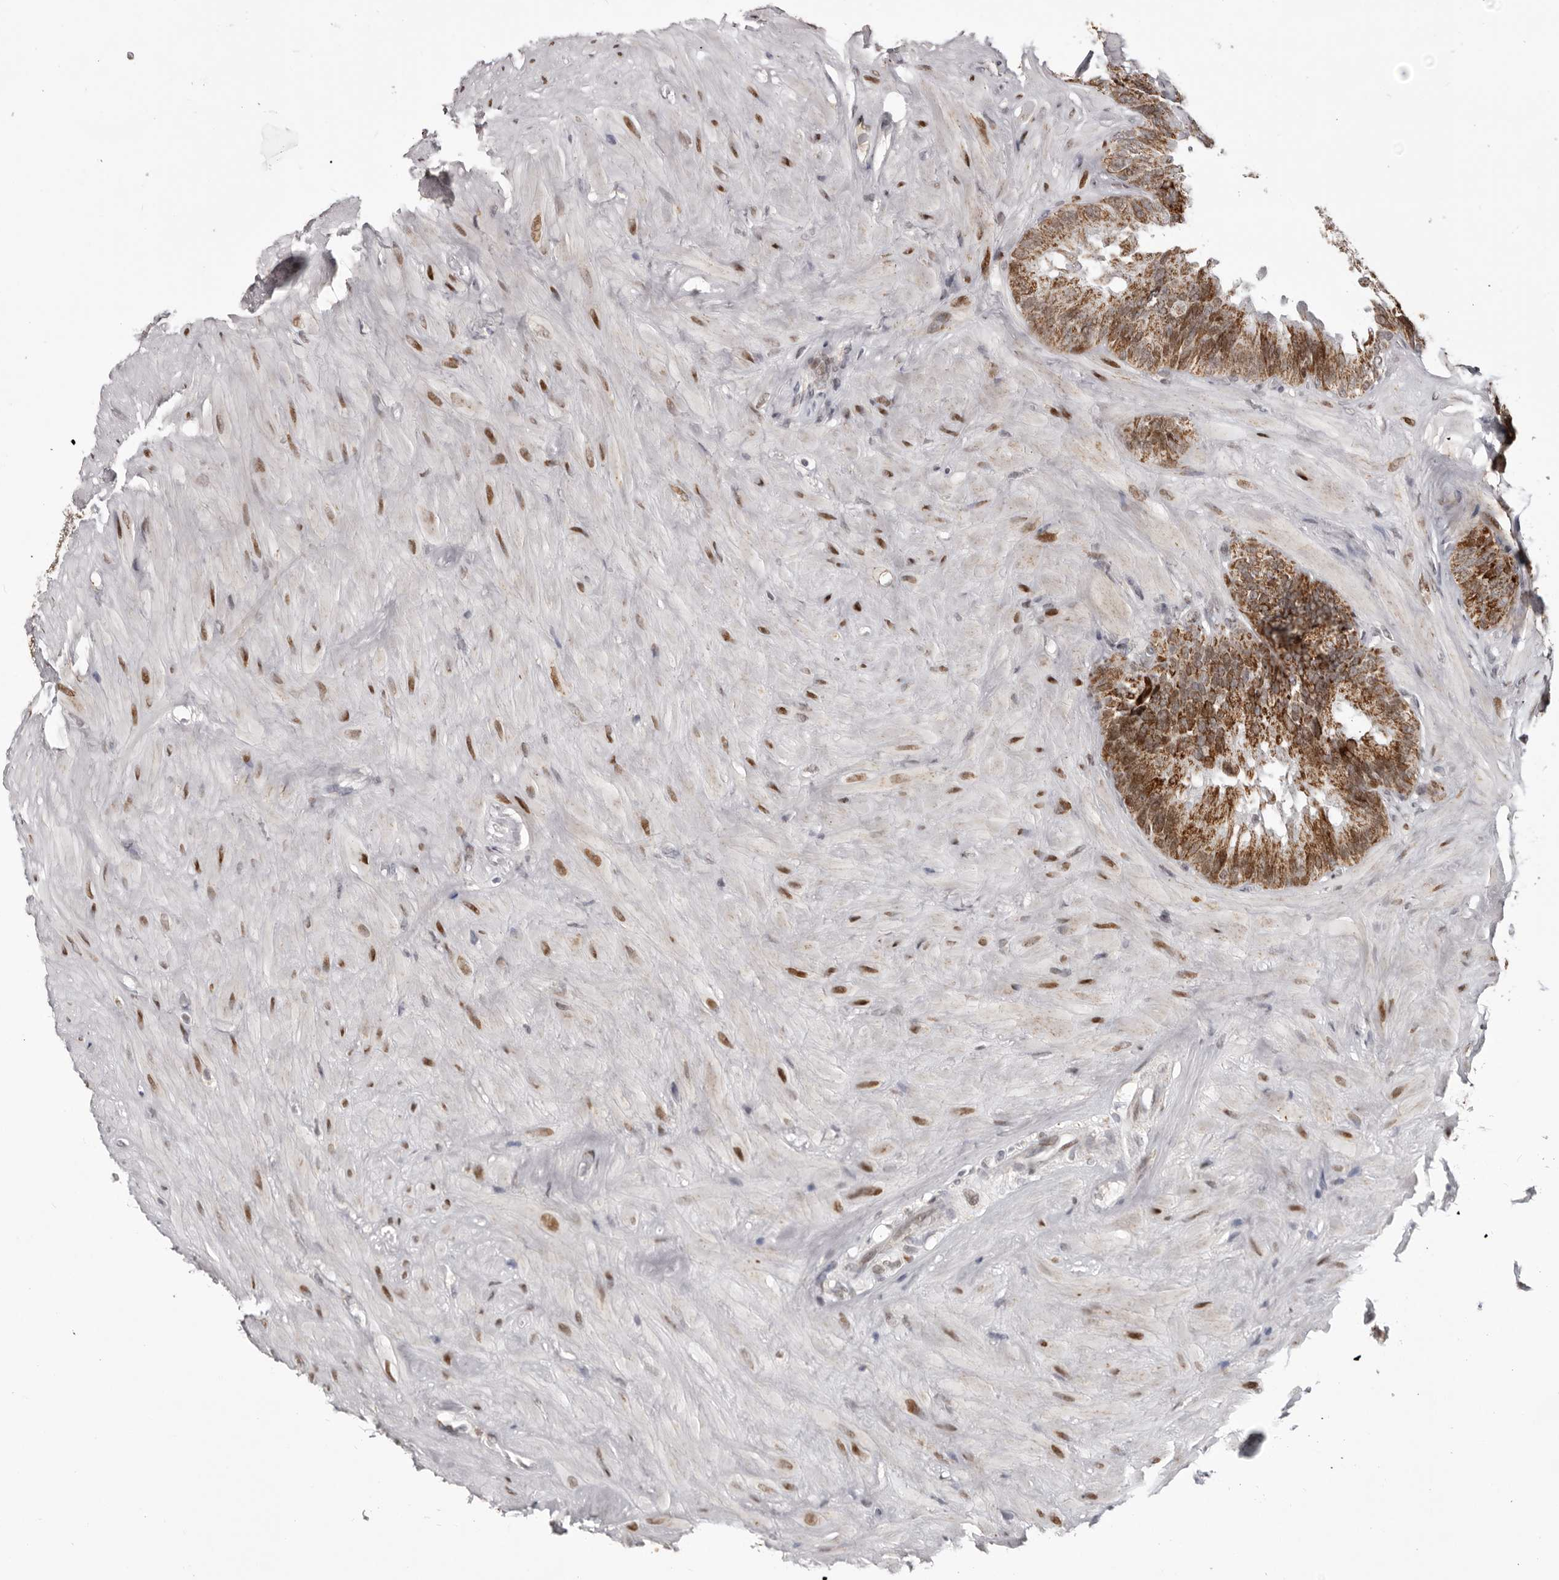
{"staining": {"intensity": "strong", "quantity": ">75%", "location": "cytoplasmic/membranous"}, "tissue": "seminal vesicle", "cell_type": "Glandular cells", "image_type": "normal", "snomed": [{"axis": "morphology", "description": "Normal tissue, NOS"}, {"axis": "topography", "description": "Seminal veicle"}], "caption": "IHC of unremarkable human seminal vesicle displays high levels of strong cytoplasmic/membranous expression in about >75% of glandular cells. (DAB (3,3'-diaminobenzidine) = brown stain, brightfield microscopy at high magnification).", "gene": "C17orf99", "patient": {"sex": "male", "age": 80}}